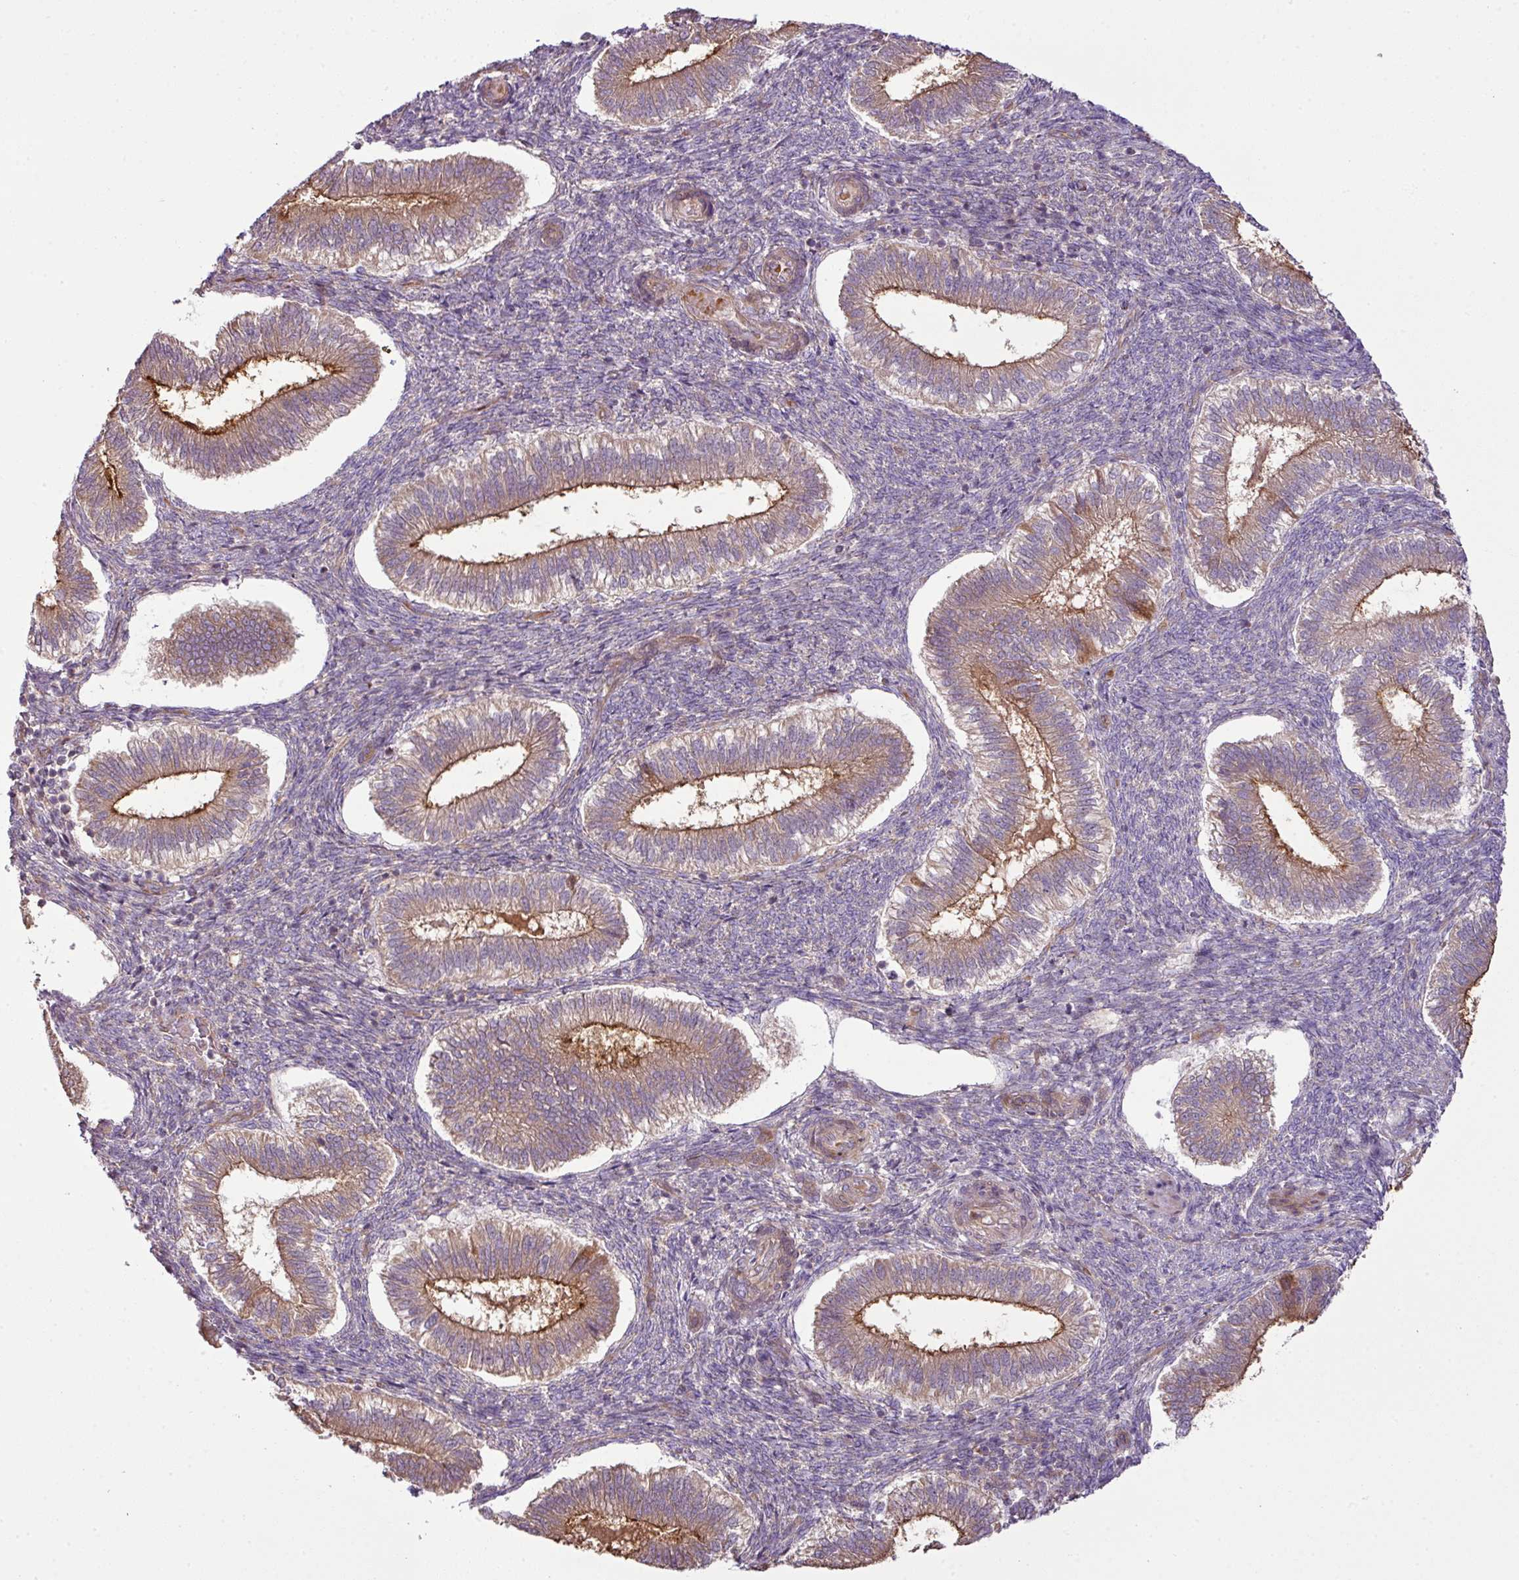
{"staining": {"intensity": "weak", "quantity": "25%-75%", "location": "cytoplasmic/membranous"}, "tissue": "endometrium", "cell_type": "Cells in endometrial stroma", "image_type": "normal", "snomed": [{"axis": "morphology", "description": "Normal tissue, NOS"}, {"axis": "topography", "description": "Endometrium"}], "caption": "Weak cytoplasmic/membranous protein expression is identified in approximately 25%-75% of cells in endometrial stroma in endometrium. (Stains: DAB (3,3'-diaminobenzidine) in brown, nuclei in blue, Microscopy: brightfield microscopy at high magnification).", "gene": "COX18", "patient": {"sex": "female", "age": 25}}